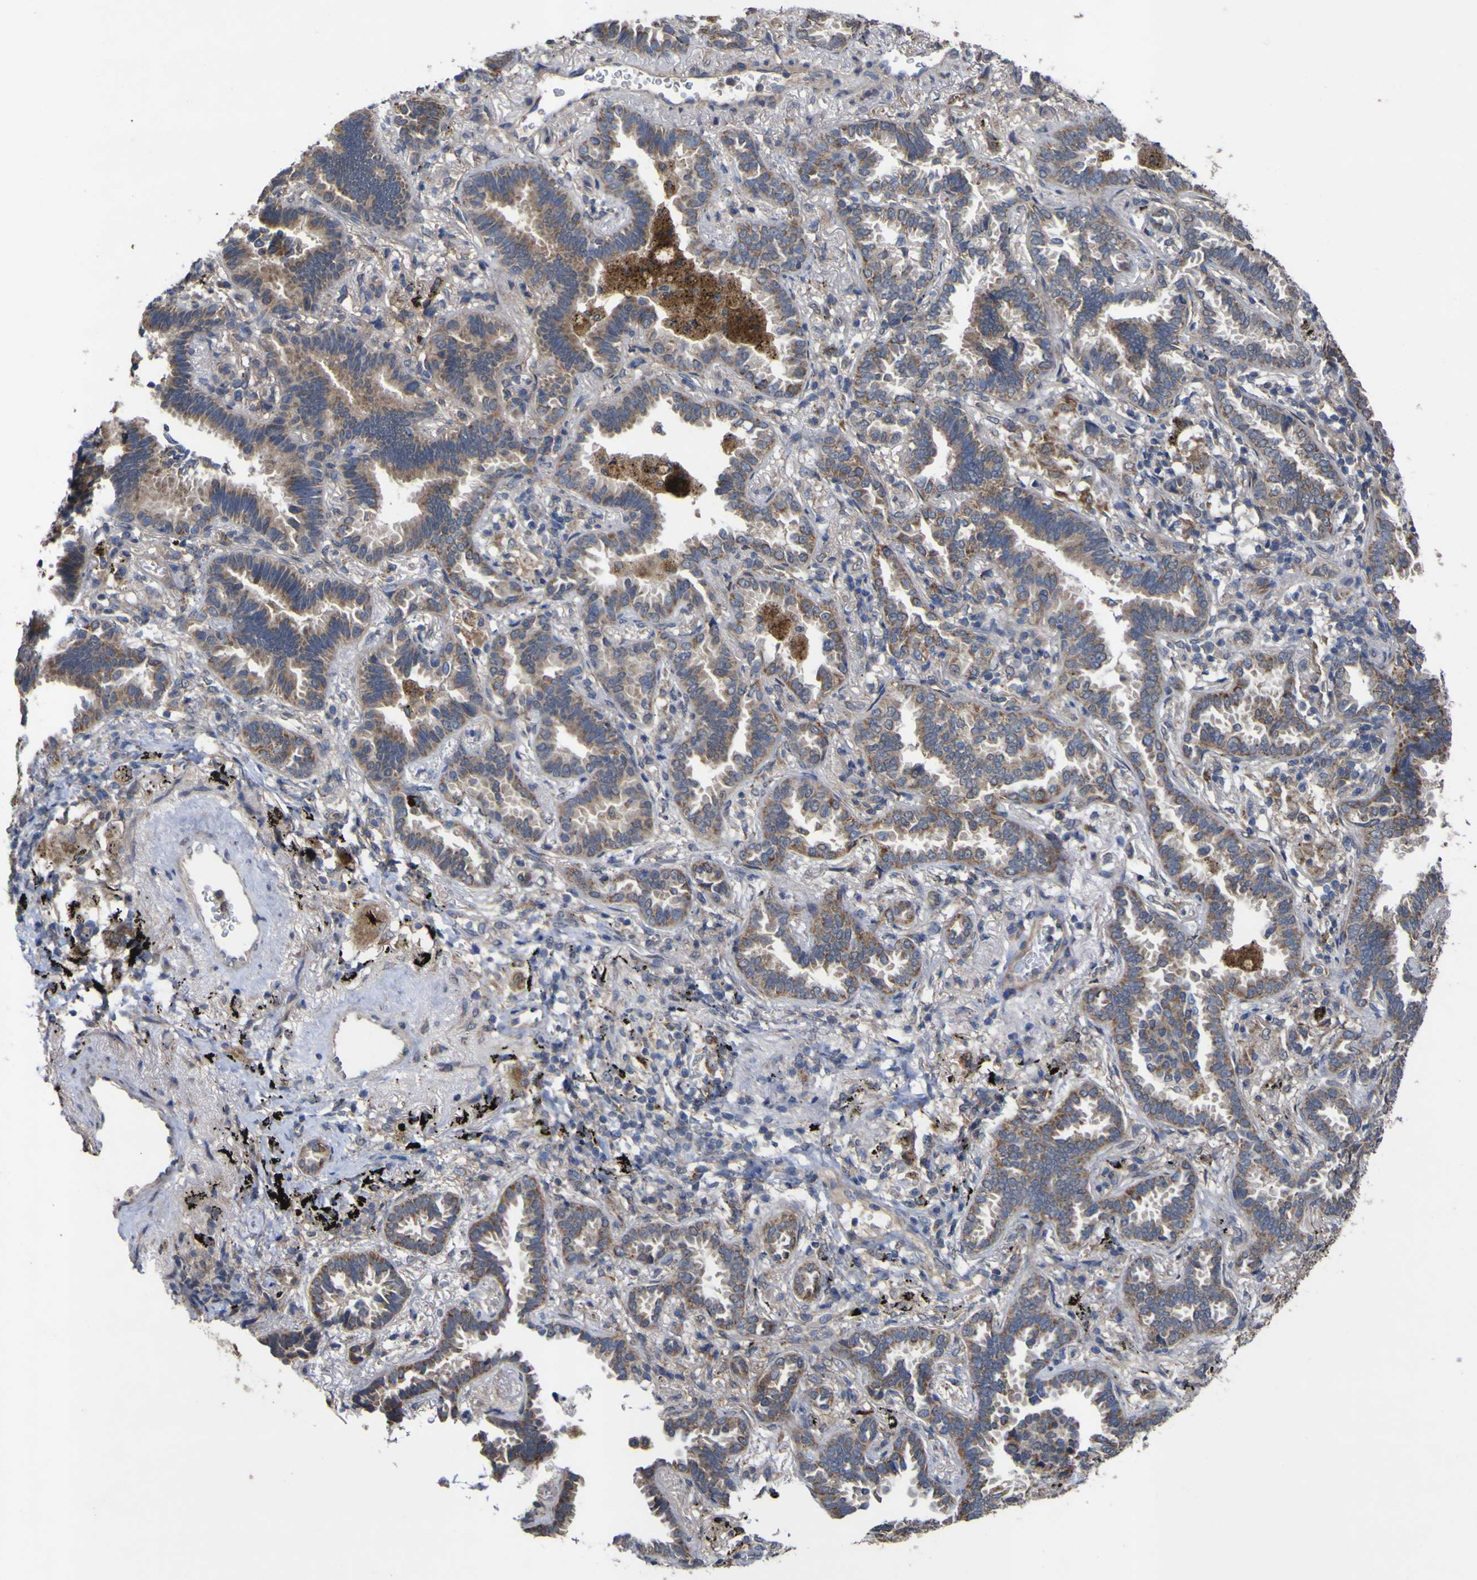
{"staining": {"intensity": "weak", "quantity": ">75%", "location": "cytoplasmic/membranous"}, "tissue": "lung cancer", "cell_type": "Tumor cells", "image_type": "cancer", "snomed": [{"axis": "morphology", "description": "Normal tissue, NOS"}, {"axis": "morphology", "description": "Adenocarcinoma, NOS"}, {"axis": "topography", "description": "Lung"}], "caption": "About >75% of tumor cells in human lung cancer (adenocarcinoma) show weak cytoplasmic/membranous protein staining as visualized by brown immunohistochemical staining.", "gene": "IRAK2", "patient": {"sex": "male", "age": 59}}